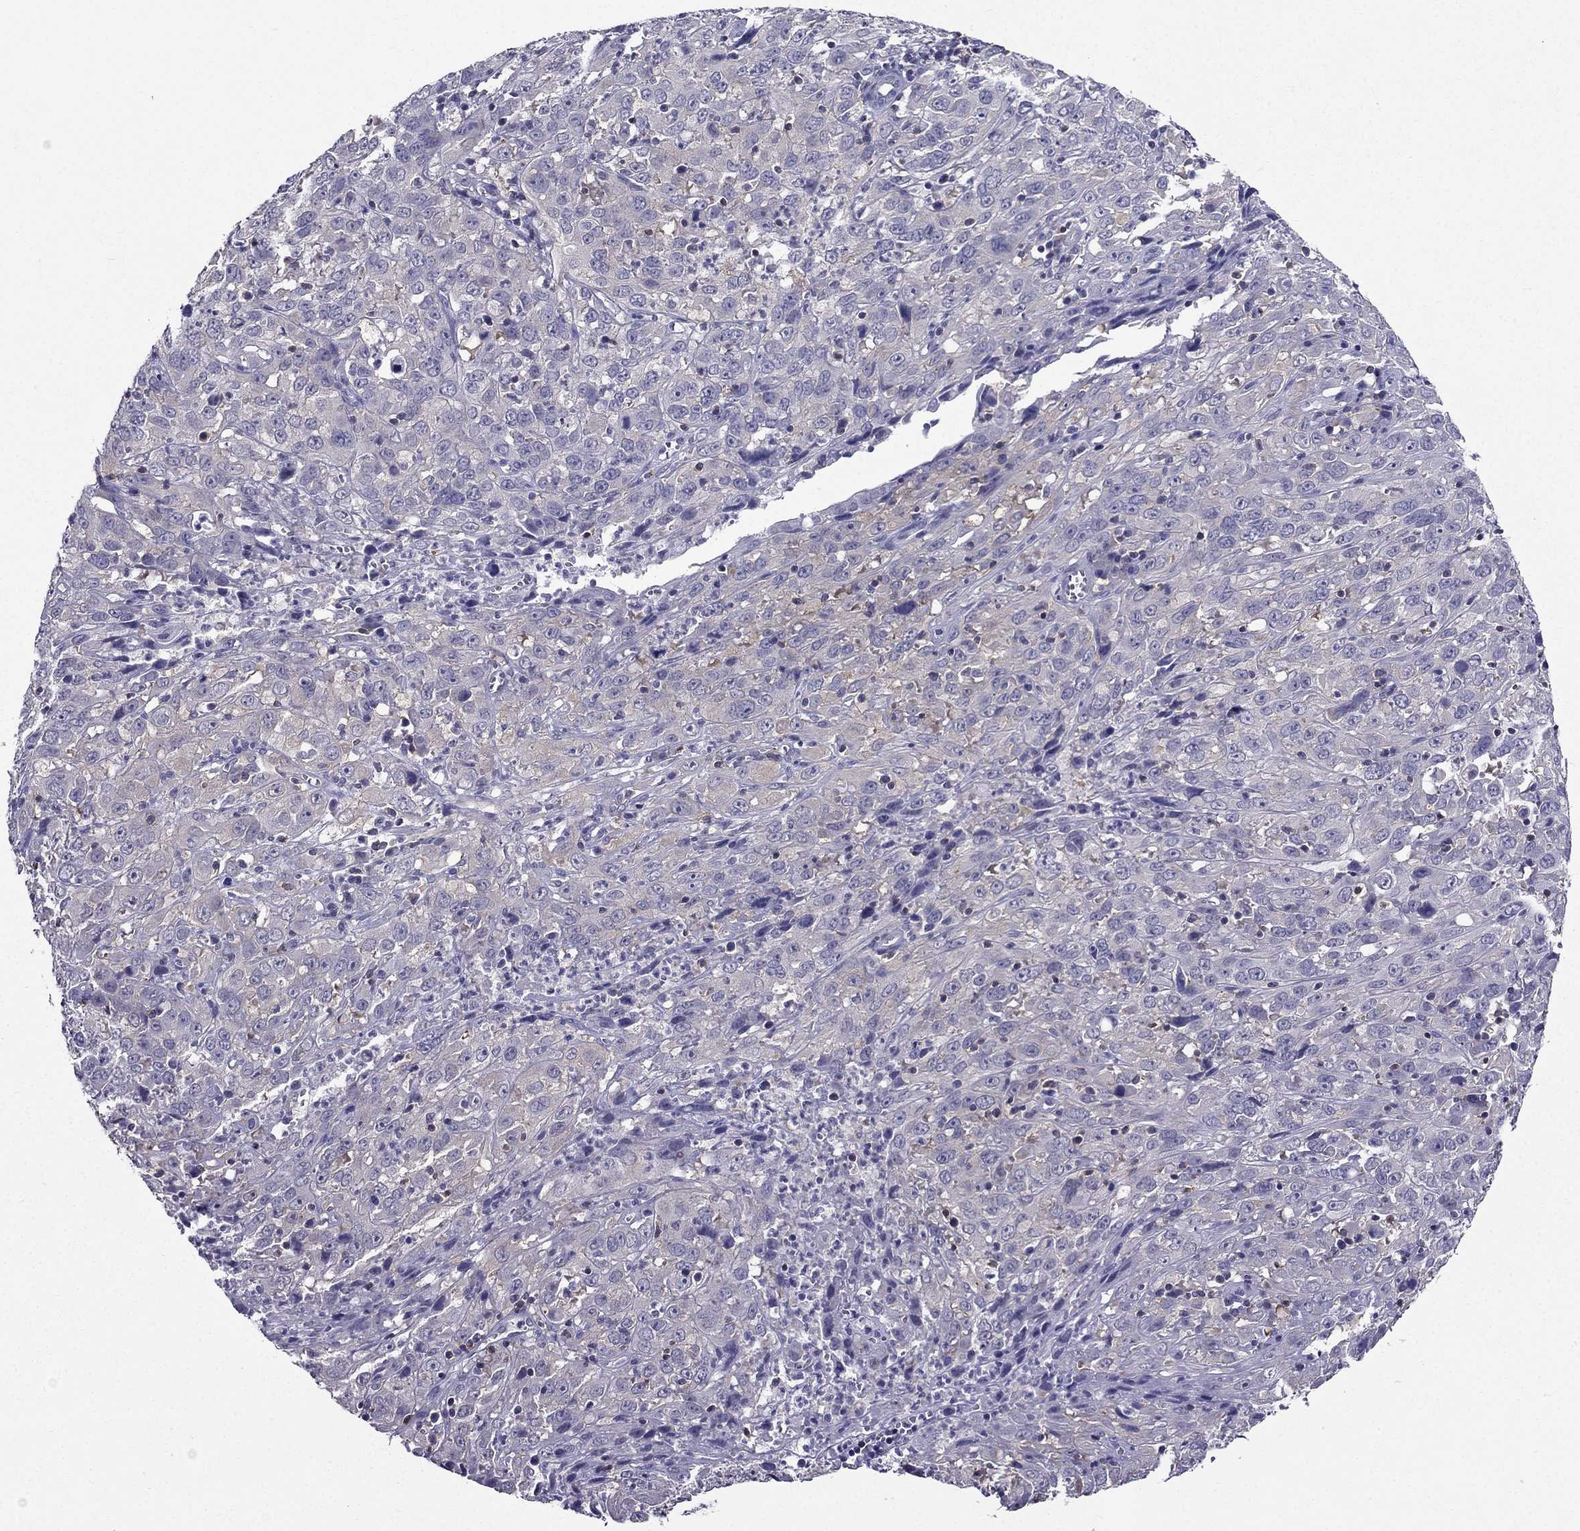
{"staining": {"intensity": "negative", "quantity": "none", "location": "none"}, "tissue": "cervical cancer", "cell_type": "Tumor cells", "image_type": "cancer", "snomed": [{"axis": "morphology", "description": "Squamous cell carcinoma, NOS"}, {"axis": "topography", "description": "Cervix"}], "caption": "Immunohistochemistry (IHC) micrograph of cervical cancer (squamous cell carcinoma) stained for a protein (brown), which demonstrates no expression in tumor cells.", "gene": "AAK1", "patient": {"sex": "female", "age": 32}}